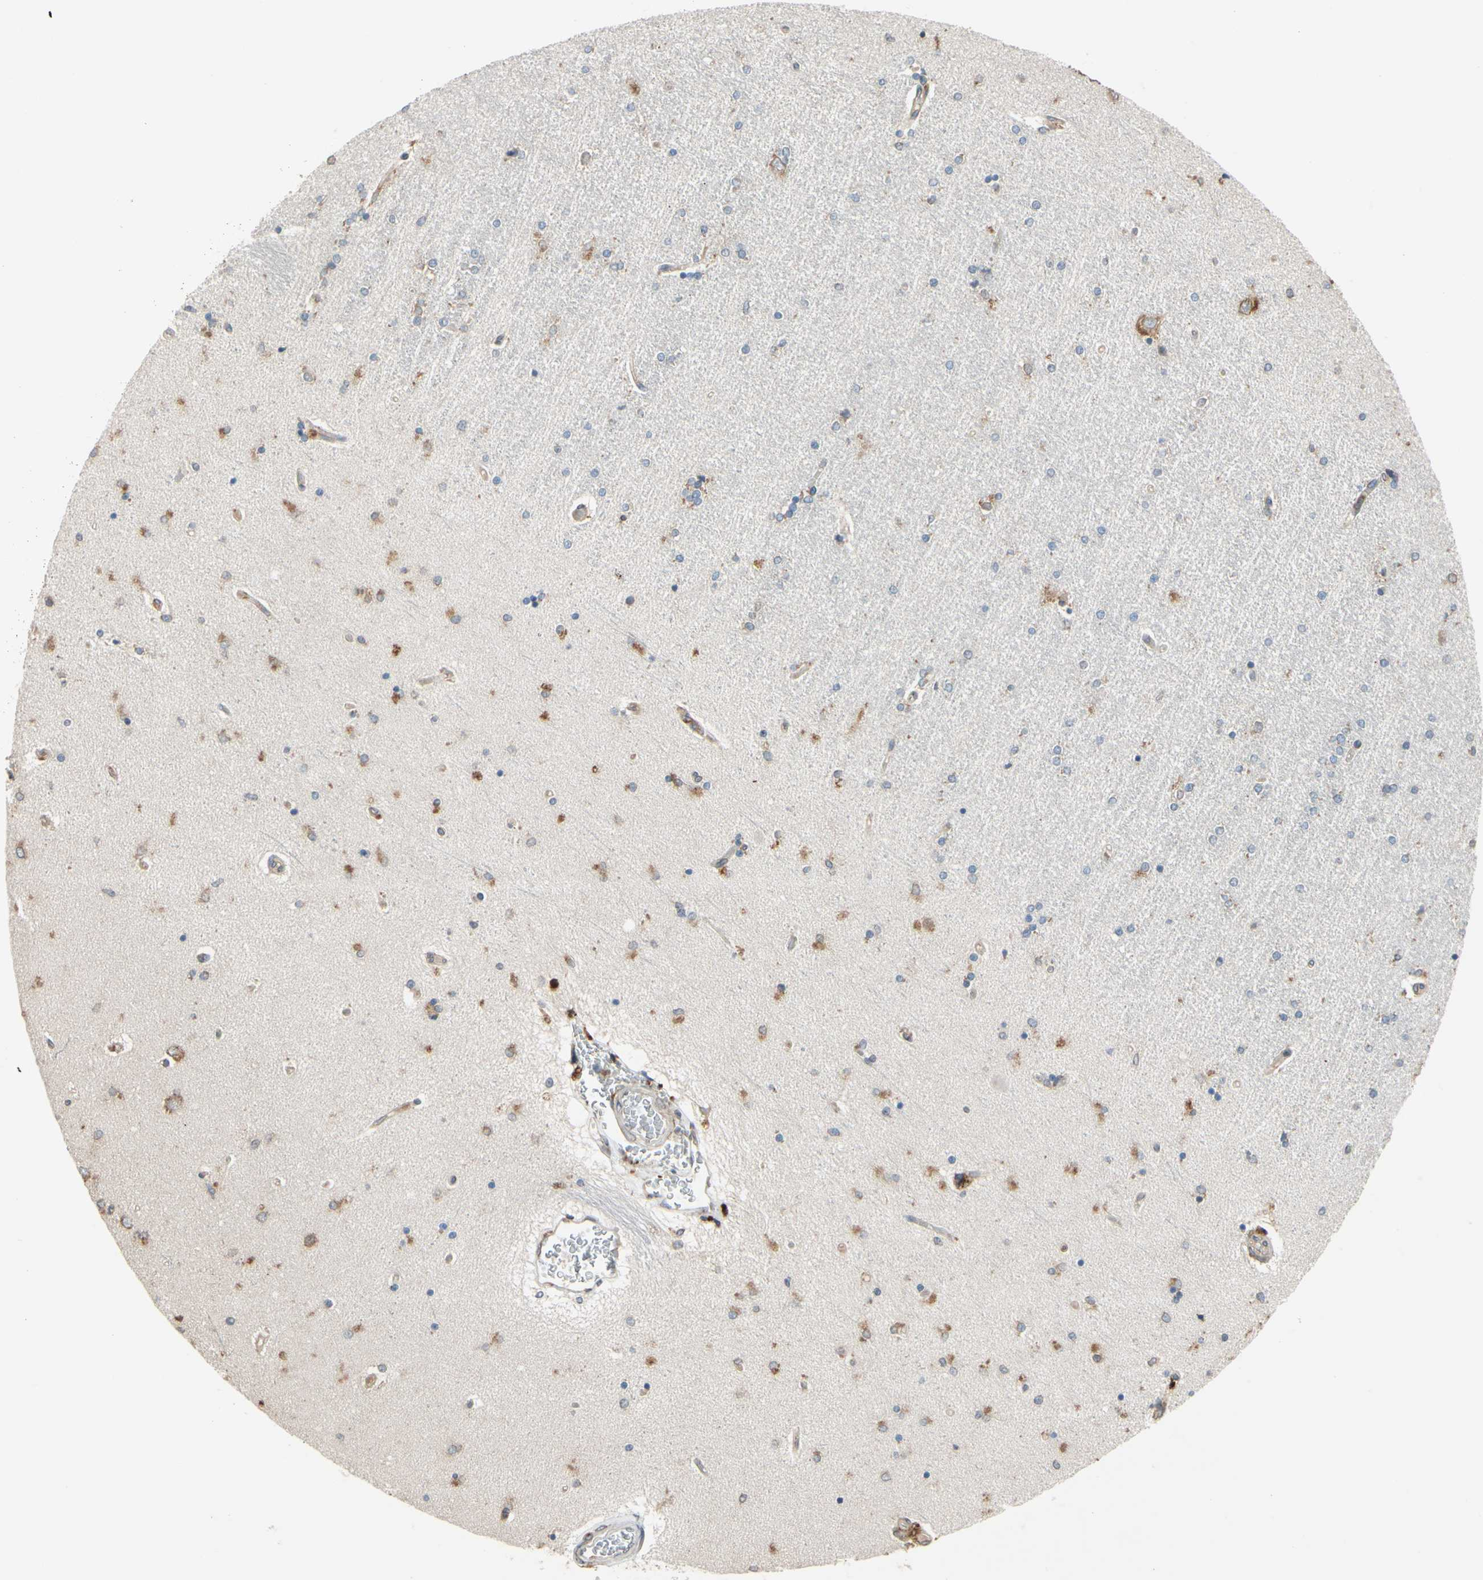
{"staining": {"intensity": "moderate", "quantity": "25%-75%", "location": "cytoplasmic/membranous"}, "tissue": "hippocampus", "cell_type": "Glial cells", "image_type": "normal", "snomed": [{"axis": "morphology", "description": "Normal tissue, NOS"}, {"axis": "topography", "description": "Hippocampus"}], "caption": "Brown immunohistochemical staining in unremarkable human hippocampus demonstrates moderate cytoplasmic/membranous expression in approximately 25%-75% of glial cells.", "gene": "RPN2", "patient": {"sex": "female", "age": 54}}